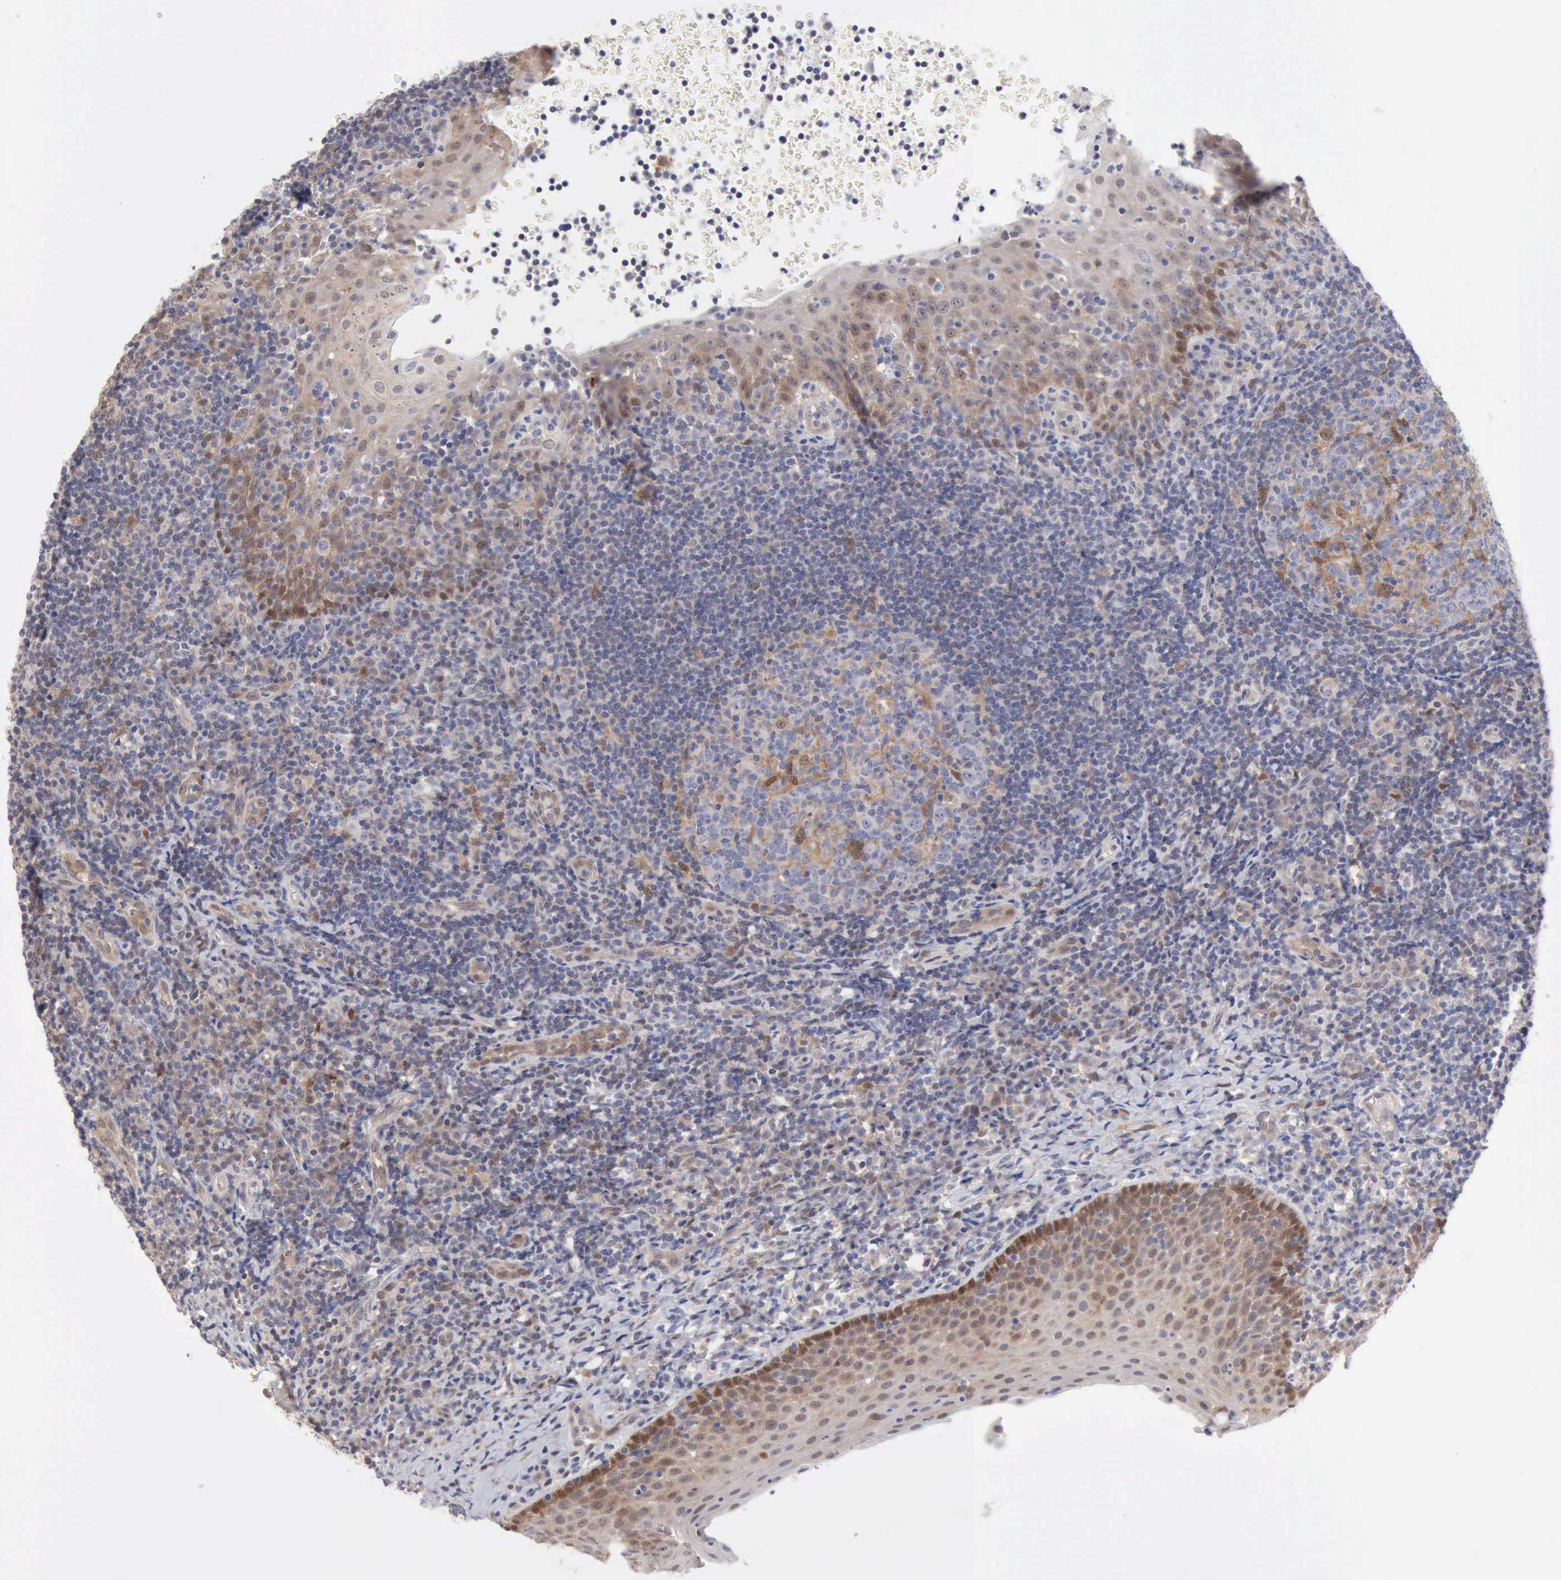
{"staining": {"intensity": "moderate", "quantity": "25%-75%", "location": "cytoplasmic/membranous"}, "tissue": "tonsil", "cell_type": "Germinal center cells", "image_type": "normal", "snomed": [{"axis": "morphology", "description": "Normal tissue, NOS"}, {"axis": "topography", "description": "Tonsil"}], "caption": "Immunohistochemistry (IHC) image of normal tonsil: tonsil stained using IHC exhibits medium levels of moderate protein expression localized specifically in the cytoplasmic/membranous of germinal center cells, appearing as a cytoplasmic/membranous brown color.", "gene": "PTGR2", "patient": {"sex": "female", "age": 40}}